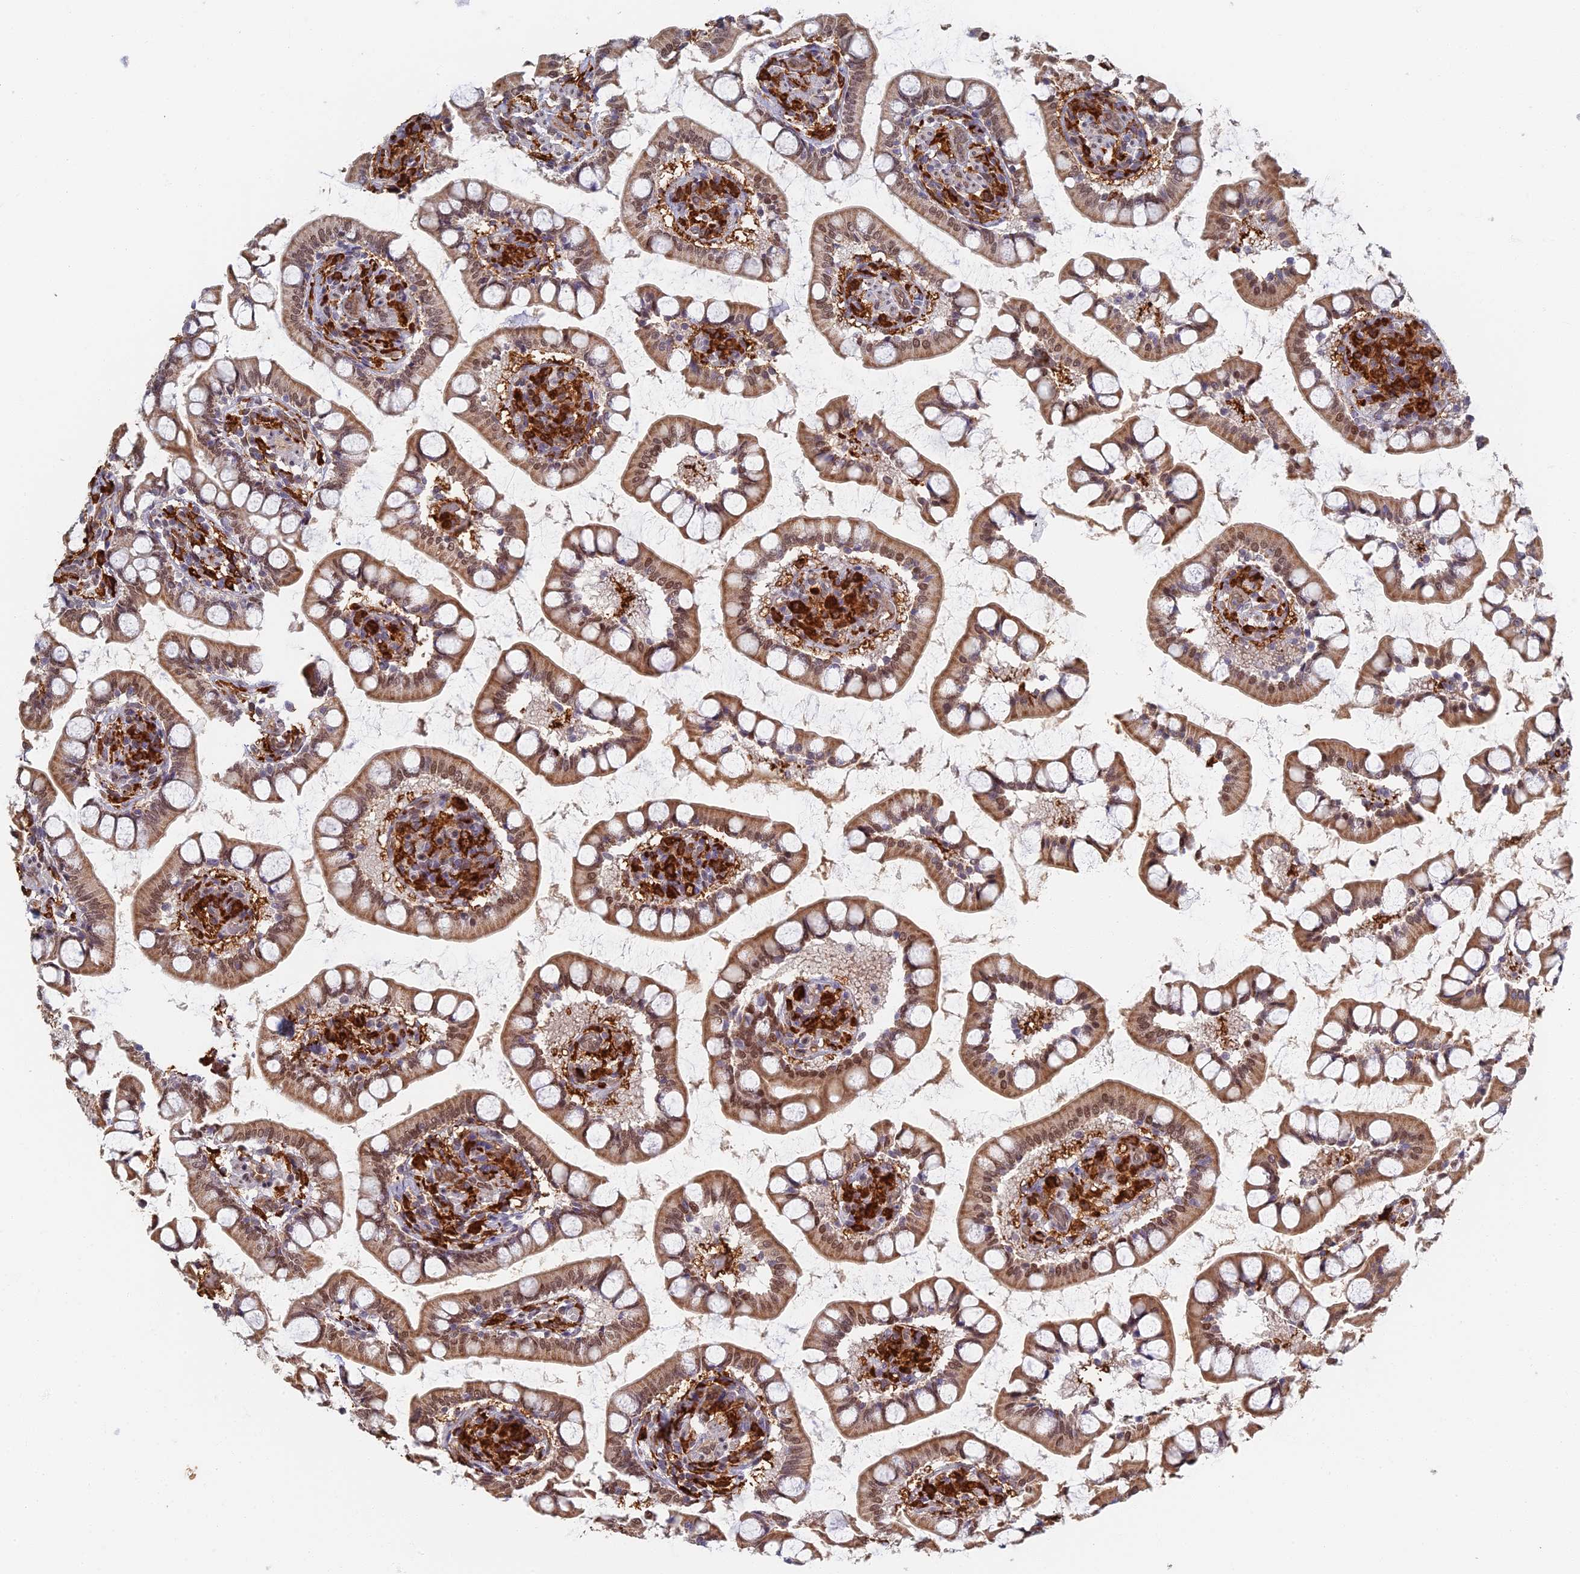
{"staining": {"intensity": "moderate", "quantity": ">75%", "location": "cytoplasmic/membranous,nuclear"}, "tissue": "small intestine", "cell_type": "Glandular cells", "image_type": "normal", "snomed": [{"axis": "morphology", "description": "Normal tissue, NOS"}, {"axis": "topography", "description": "Small intestine"}], "caption": "A high-resolution micrograph shows immunohistochemistry (IHC) staining of unremarkable small intestine, which reveals moderate cytoplasmic/membranous,nuclear staining in about >75% of glandular cells. The protein of interest is shown in brown color, while the nuclei are stained blue.", "gene": "GPATCH1", "patient": {"sex": "male", "age": 52}}